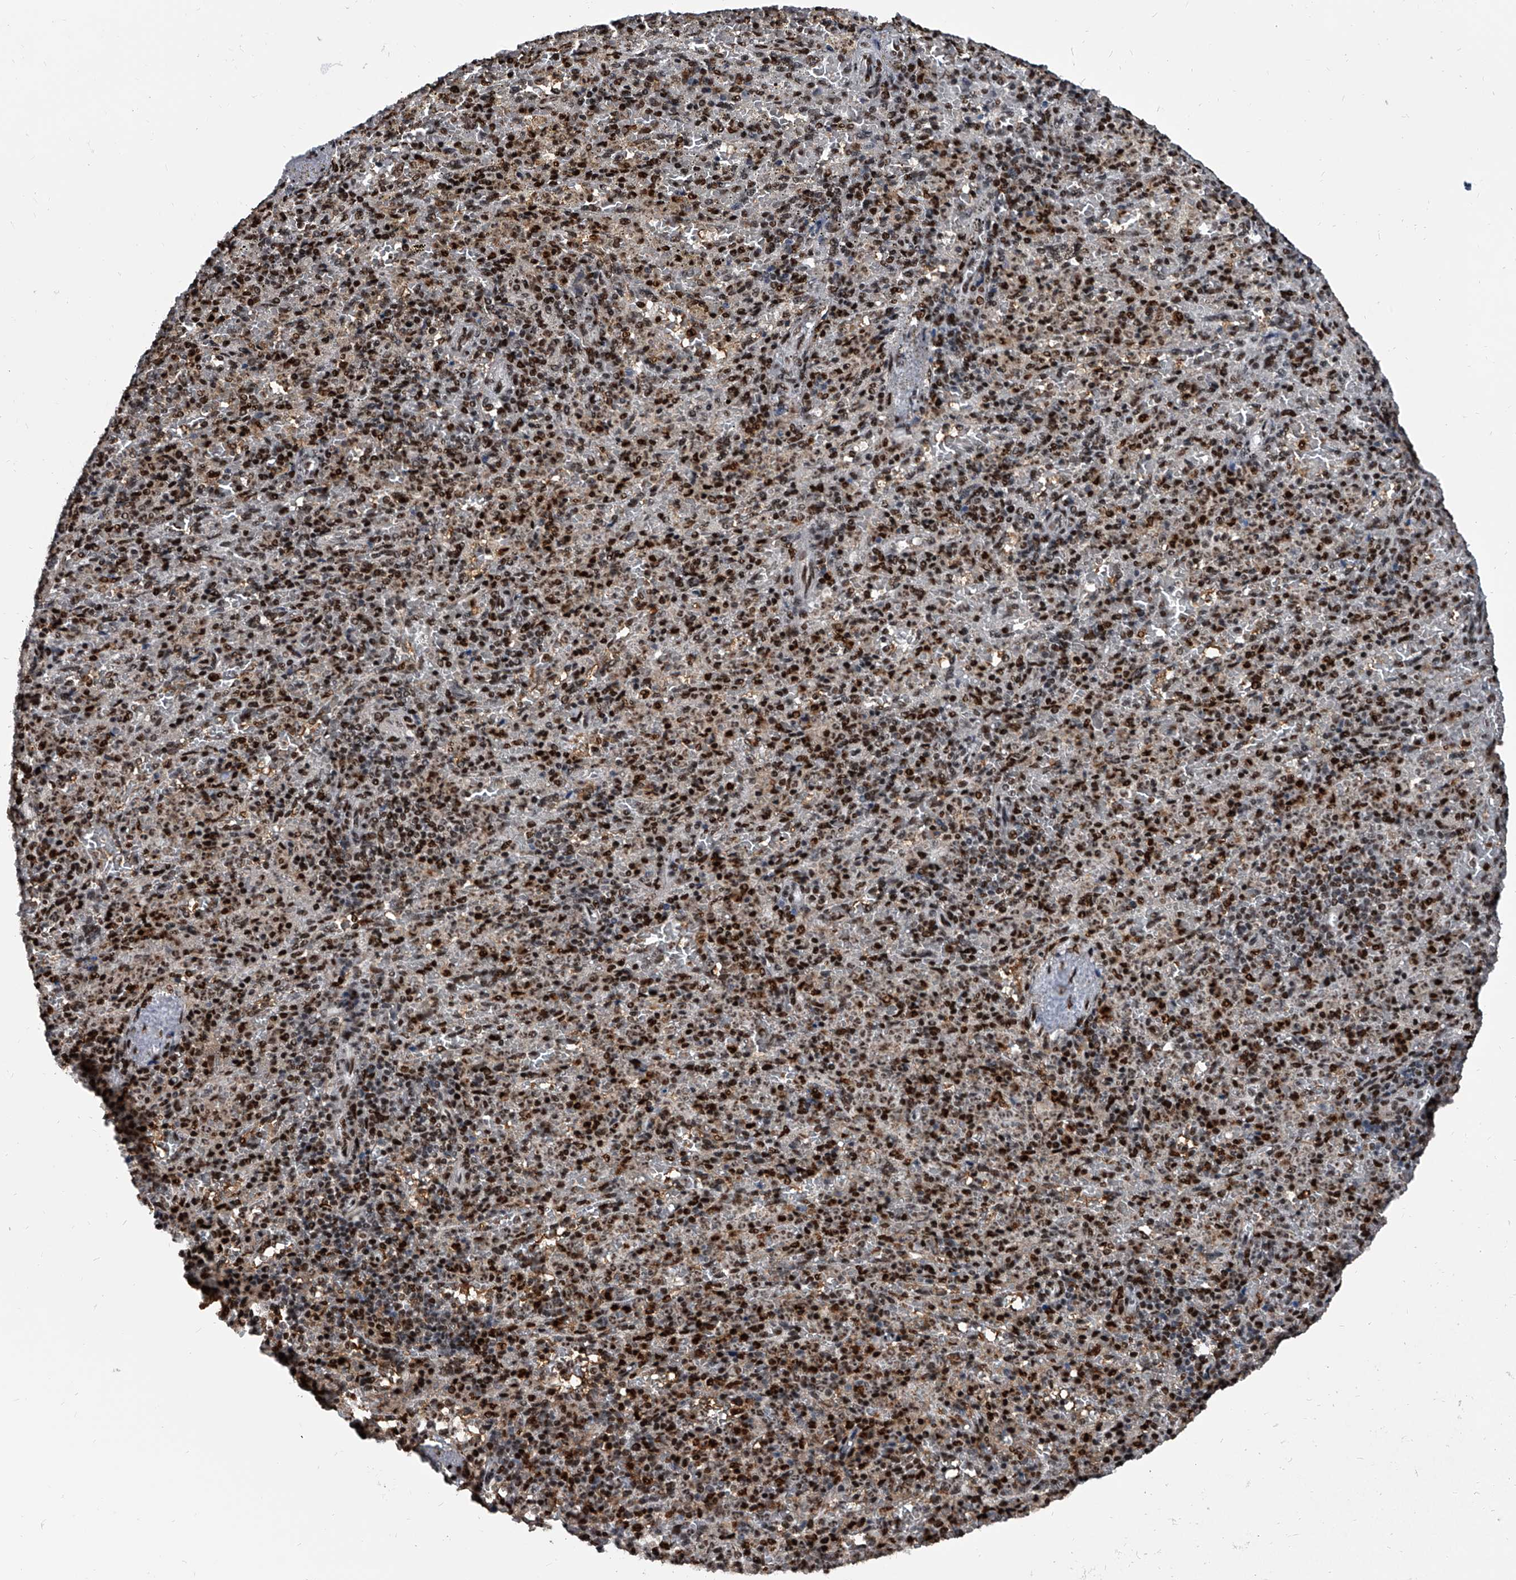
{"staining": {"intensity": "moderate", "quantity": ">75%", "location": "nuclear"}, "tissue": "spleen", "cell_type": "Cells in red pulp", "image_type": "normal", "snomed": [{"axis": "morphology", "description": "Normal tissue, NOS"}, {"axis": "topography", "description": "Spleen"}], "caption": "IHC staining of normal spleen, which exhibits medium levels of moderate nuclear expression in approximately >75% of cells in red pulp indicating moderate nuclear protein expression. The staining was performed using DAB (brown) for protein detection and nuclei were counterstained in hematoxylin (blue).", "gene": "FKBP5", "patient": {"sex": "female", "age": 74}}